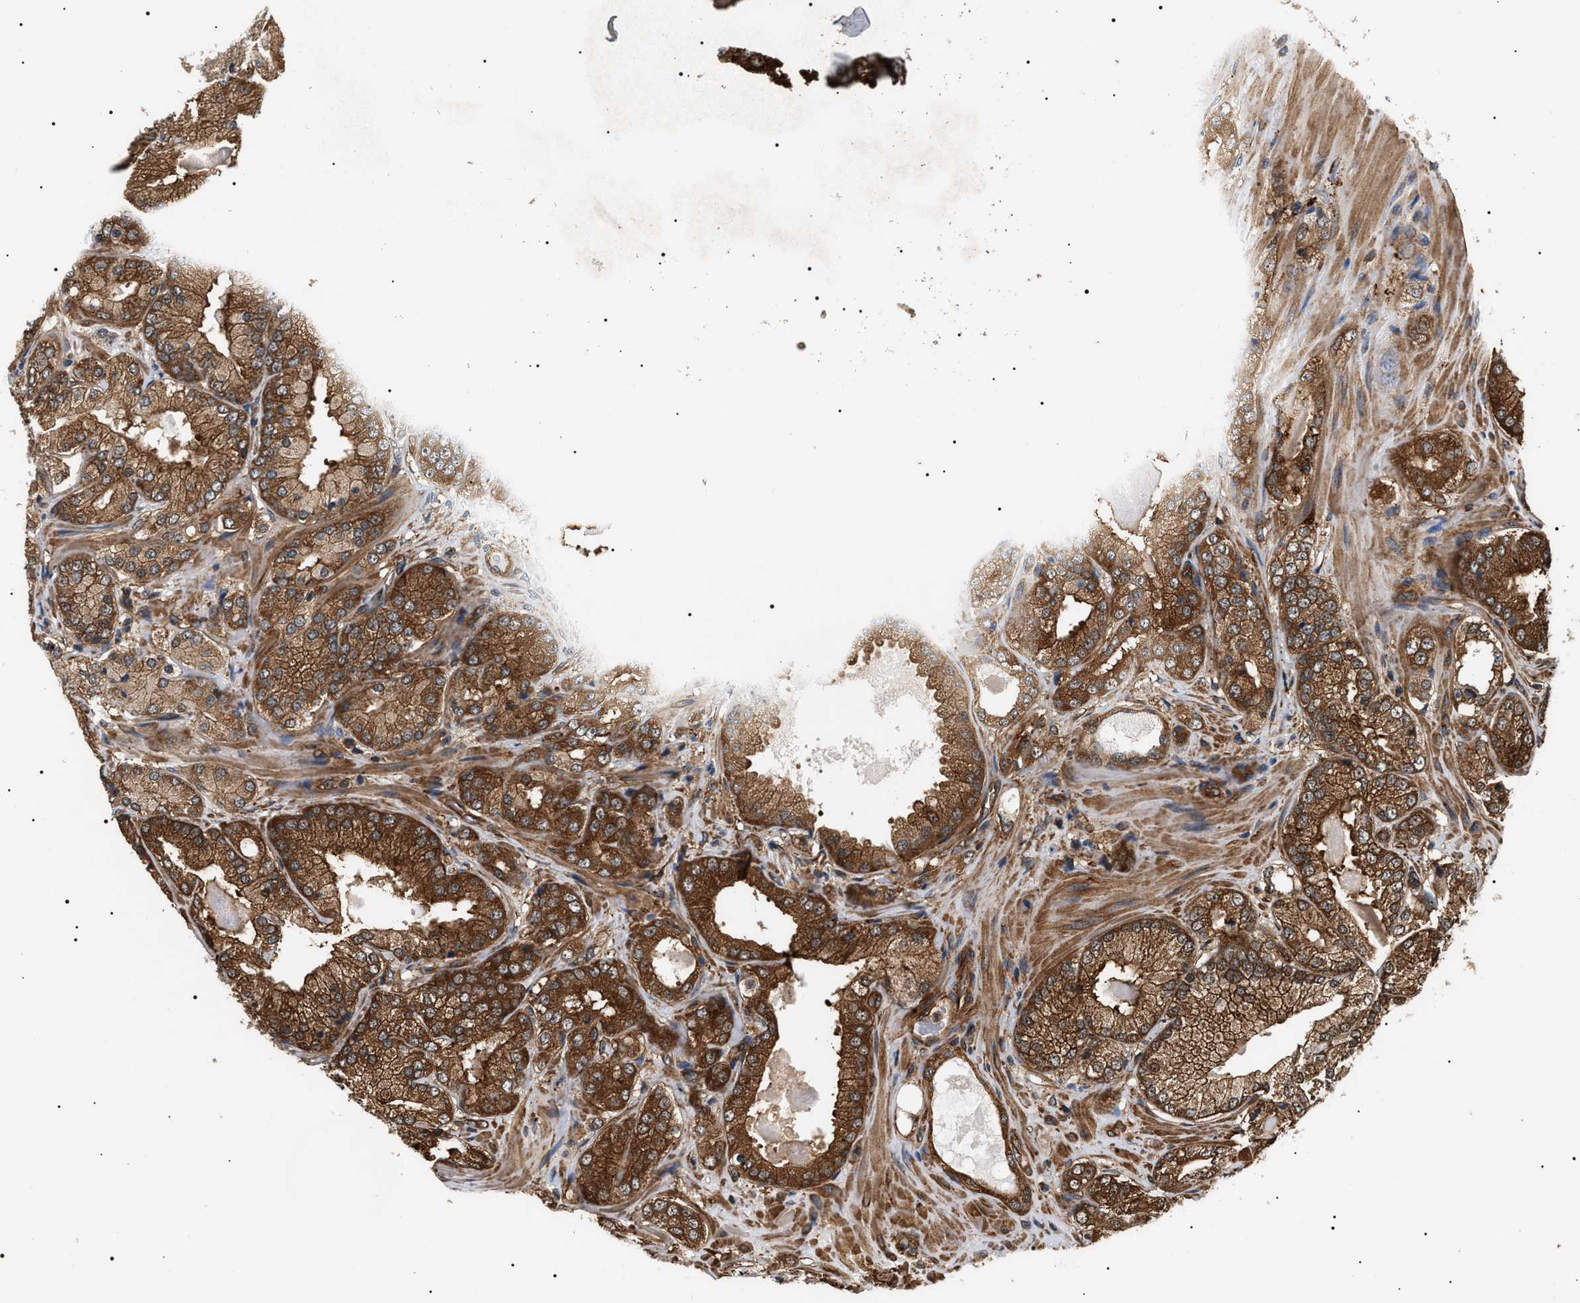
{"staining": {"intensity": "strong", "quantity": ">75%", "location": "cytoplasmic/membranous"}, "tissue": "prostate cancer", "cell_type": "Tumor cells", "image_type": "cancer", "snomed": [{"axis": "morphology", "description": "Adenocarcinoma, Low grade"}, {"axis": "topography", "description": "Prostate"}], "caption": "Immunohistochemical staining of prostate low-grade adenocarcinoma reveals high levels of strong cytoplasmic/membranous protein positivity in approximately >75% of tumor cells.", "gene": "SH3GLB2", "patient": {"sex": "male", "age": 65}}